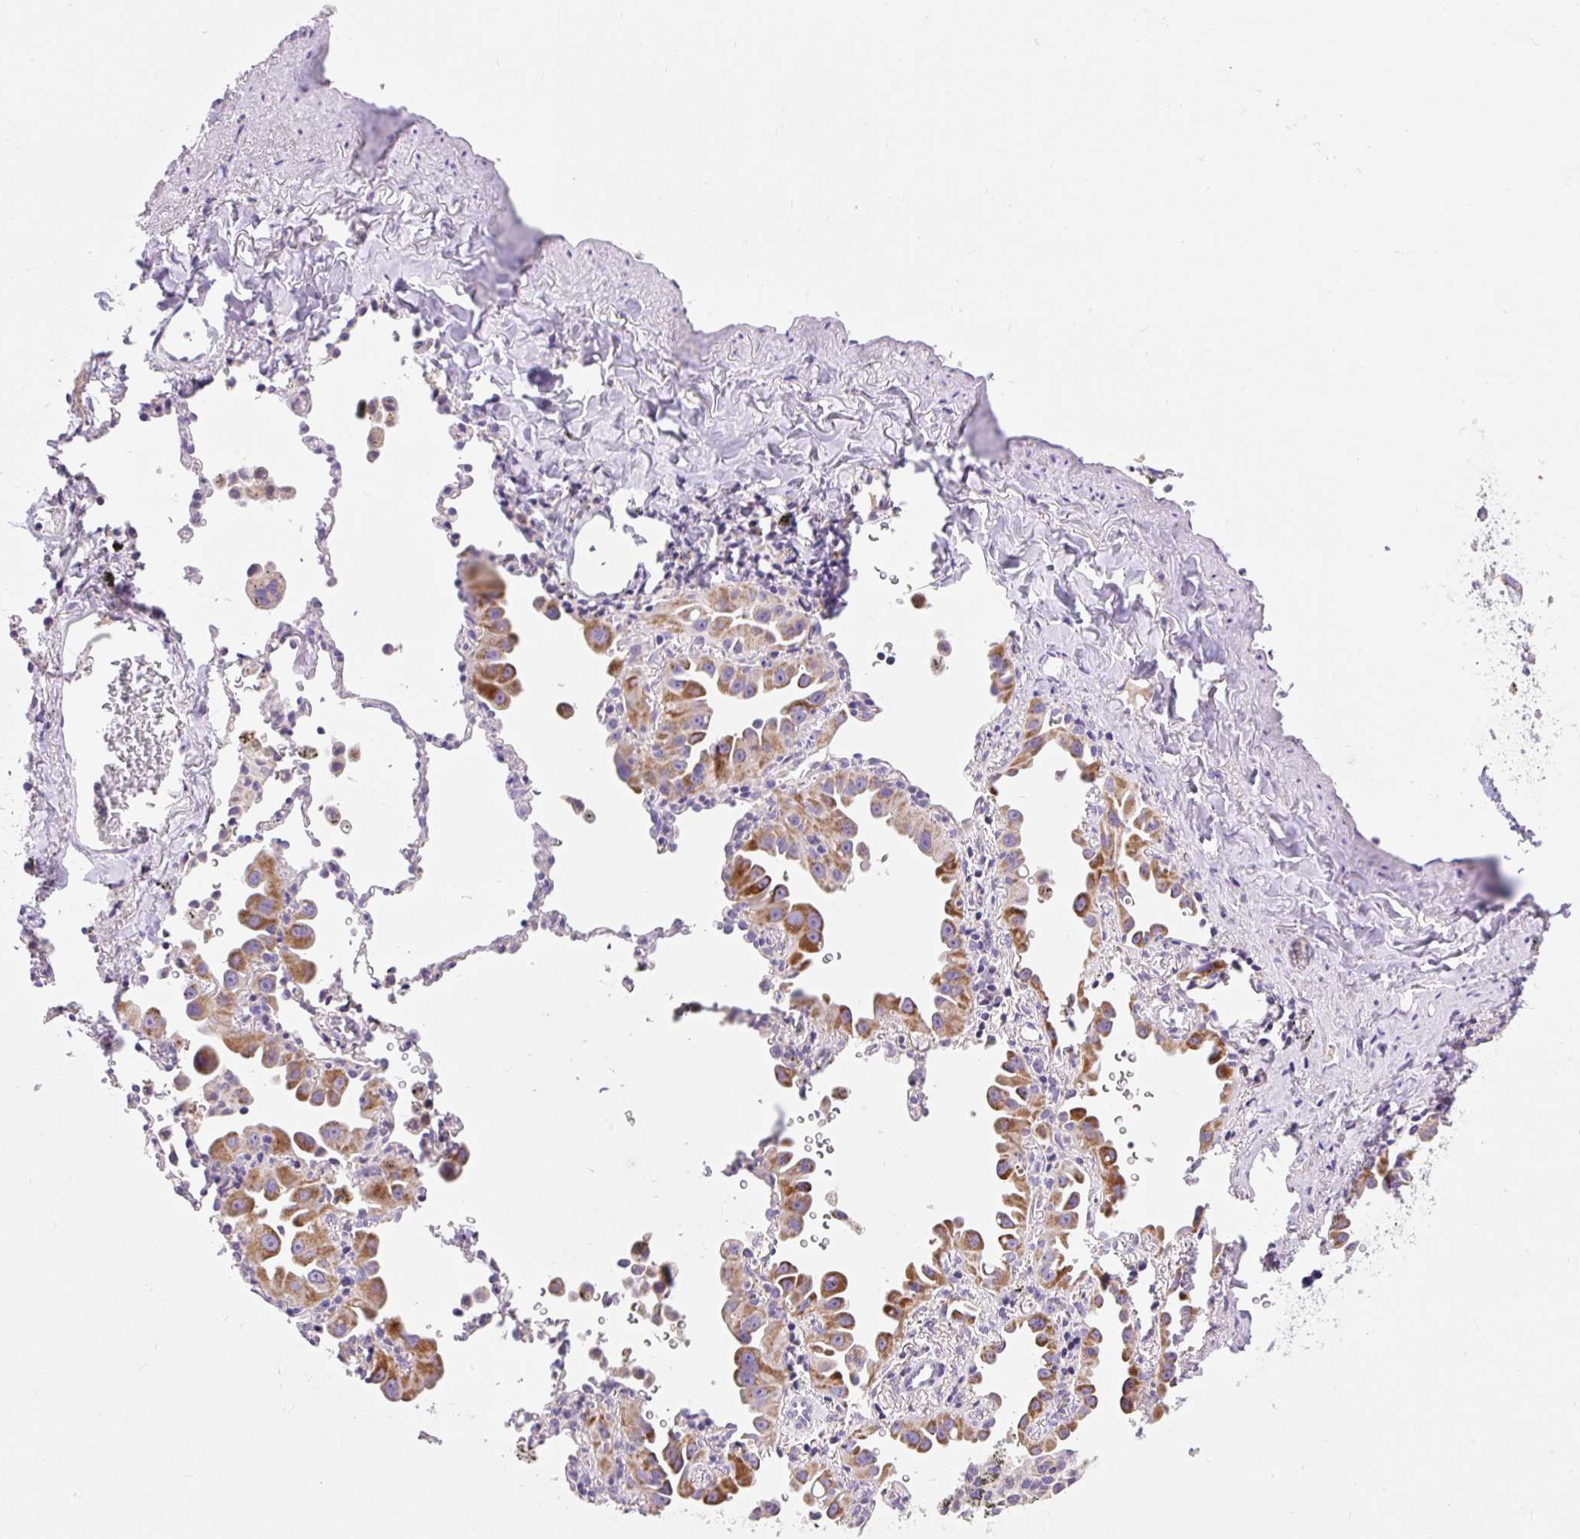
{"staining": {"intensity": "moderate", "quantity": ">75%", "location": "cytoplasmic/membranous"}, "tissue": "lung cancer", "cell_type": "Tumor cells", "image_type": "cancer", "snomed": [{"axis": "morphology", "description": "Adenocarcinoma, NOS"}, {"axis": "topography", "description": "Lung"}], "caption": "A photomicrograph of lung cancer stained for a protein reveals moderate cytoplasmic/membranous brown staining in tumor cells. The staining was performed using DAB, with brown indicating positive protein expression. Nuclei are stained blue with hematoxylin.", "gene": "PMAIP1", "patient": {"sex": "male", "age": 68}}